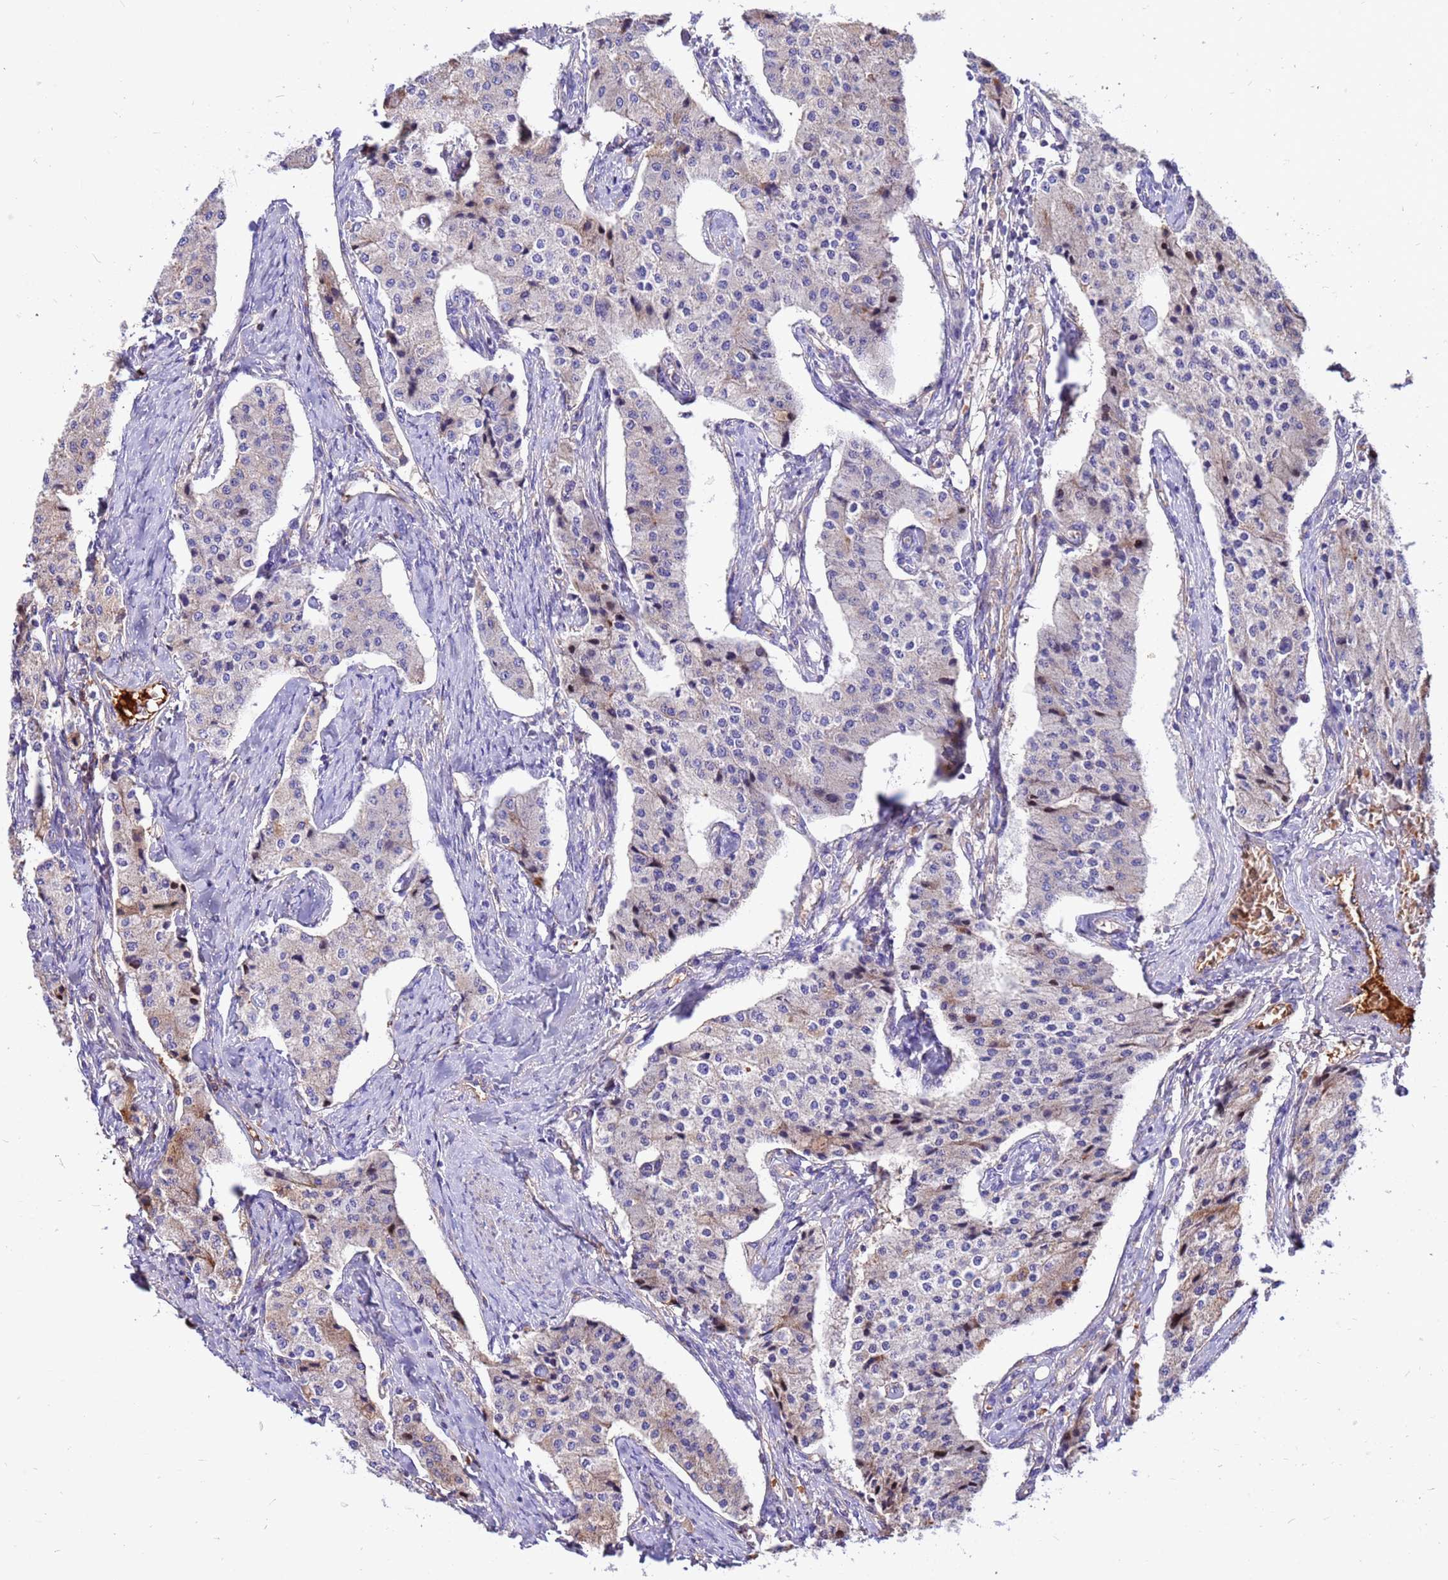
{"staining": {"intensity": "weak", "quantity": "<25%", "location": "cytoplasmic/membranous"}, "tissue": "carcinoid", "cell_type": "Tumor cells", "image_type": "cancer", "snomed": [{"axis": "morphology", "description": "Carcinoid, malignant, NOS"}, {"axis": "topography", "description": "Colon"}], "caption": "The histopathology image demonstrates no significant expression in tumor cells of carcinoid. (Stains: DAB immunohistochemistry (IHC) with hematoxylin counter stain, Microscopy: brightfield microscopy at high magnification).", "gene": "CRHBP", "patient": {"sex": "female", "age": 52}}